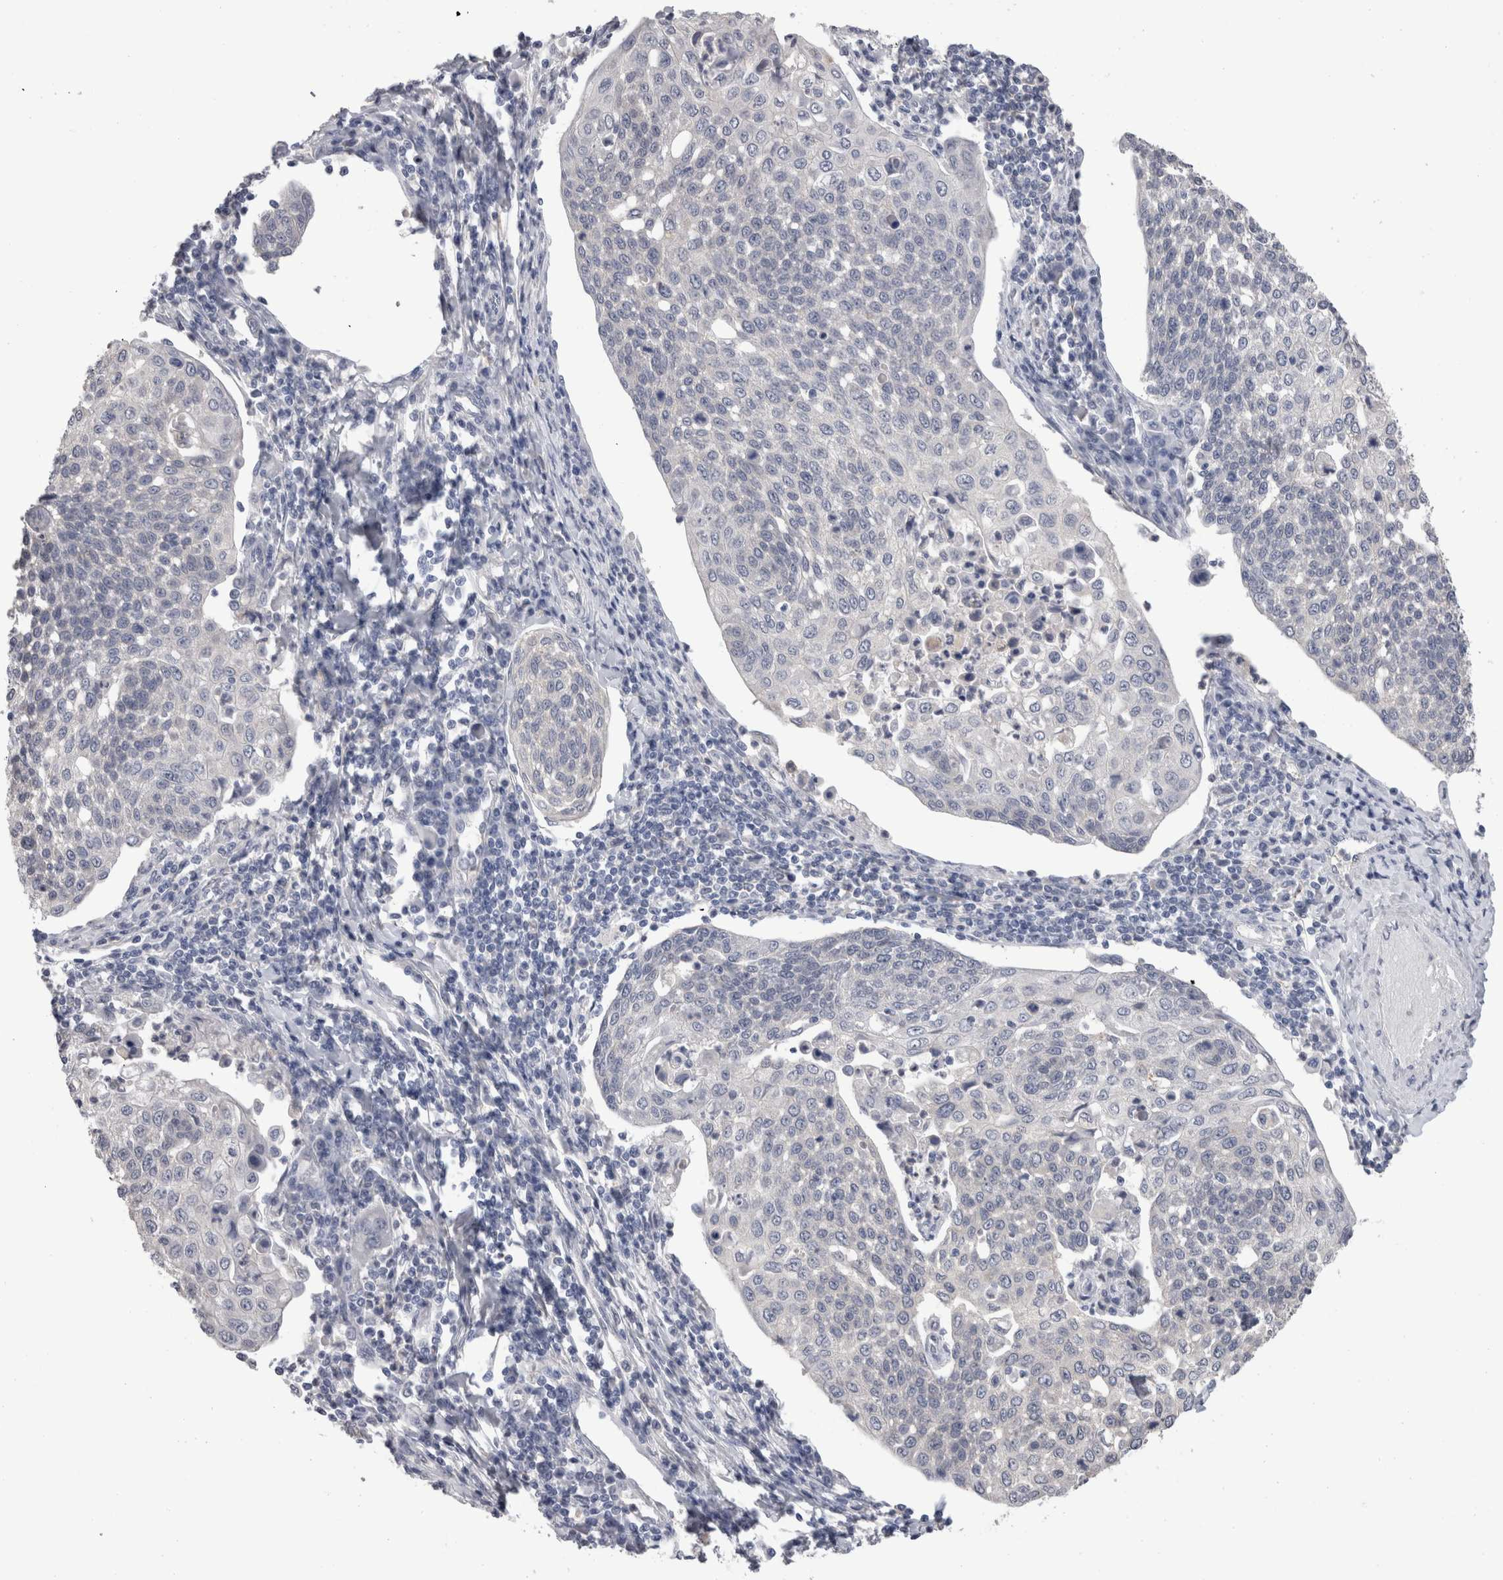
{"staining": {"intensity": "negative", "quantity": "none", "location": "none"}, "tissue": "cervical cancer", "cell_type": "Tumor cells", "image_type": "cancer", "snomed": [{"axis": "morphology", "description": "Squamous cell carcinoma, NOS"}, {"axis": "topography", "description": "Cervix"}], "caption": "Tumor cells are negative for protein expression in human cervical squamous cell carcinoma.", "gene": "FHOD3", "patient": {"sex": "female", "age": 34}}